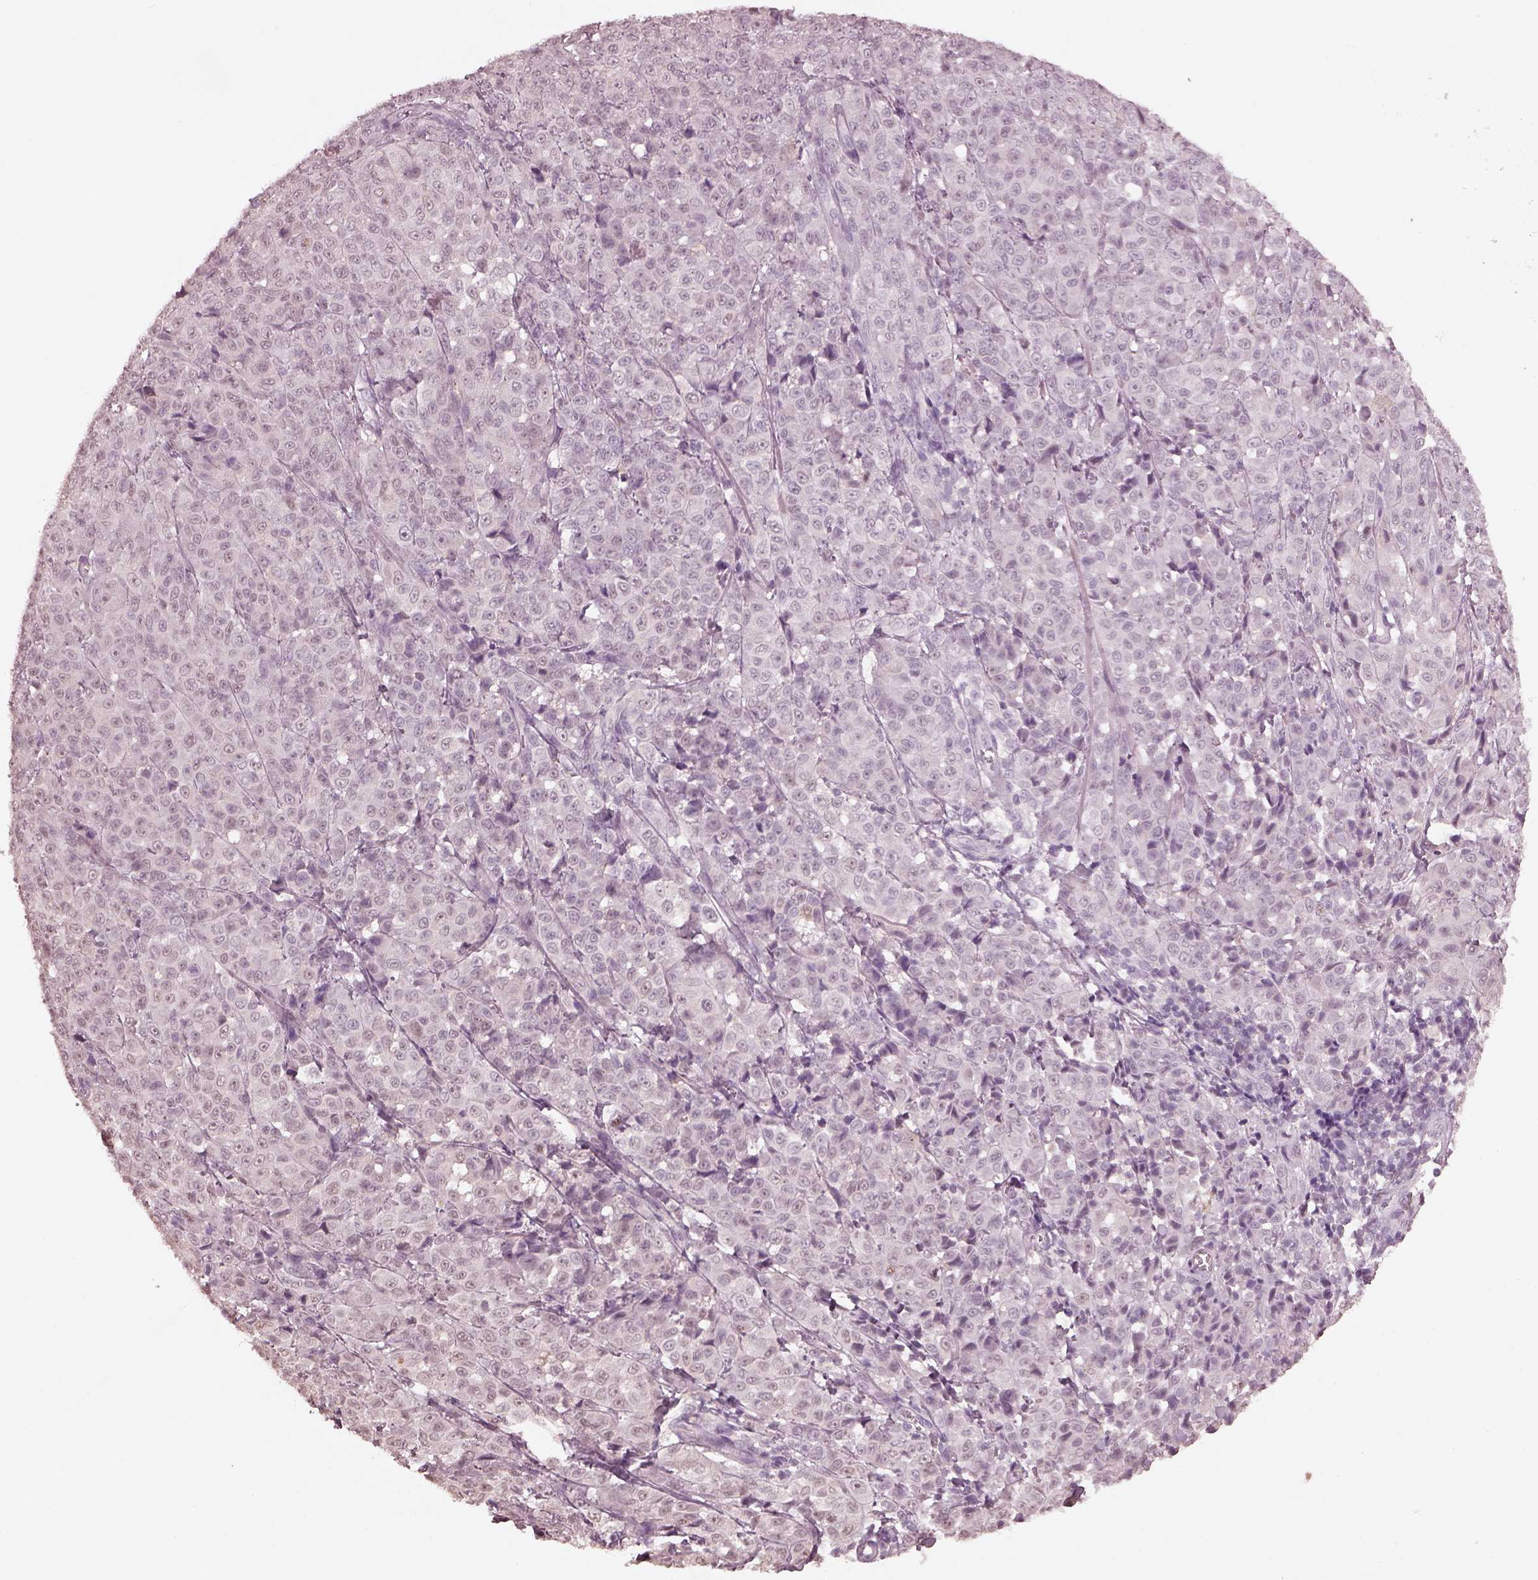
{"staining": {"intensity": "negative", "quantity": "none", "location": "none"}, "tissue": "melanoma", "cell_type": "Tumor cells", "image_type": "cancer", "snomed": [{"axis": "morphology", "description": "Malignant melanoma, NOS"}, {"axis": "topography", "description": "Skin"}], "caption": "This photomicrograph is of melanoma stained with IHC to label a protein in brown with the nuclei are counter-stained blue. There is no expression in tumor cells.", "gene": "TSKS", "patient": {"sex": "male", "age": 89}}